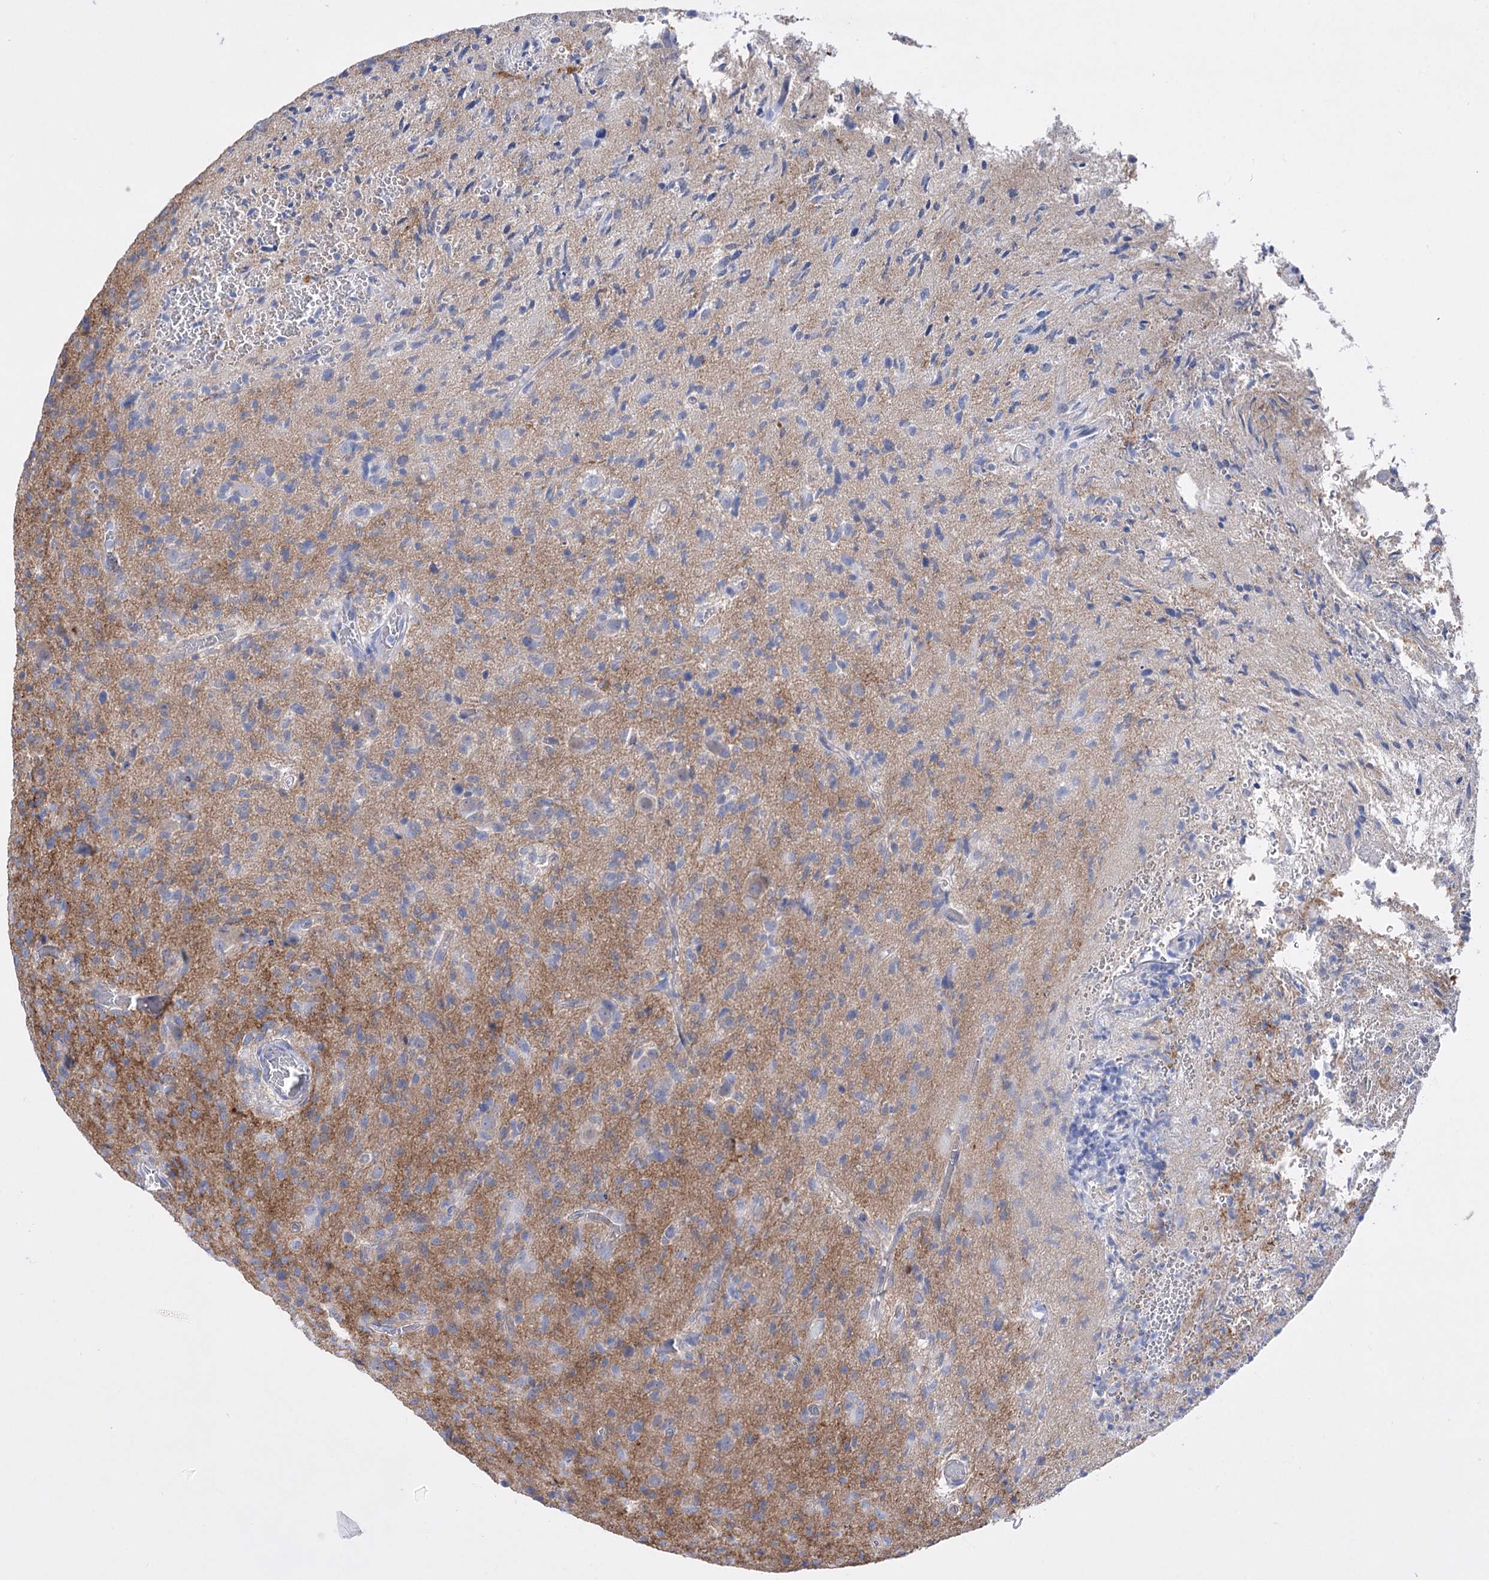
{"staining": {"intensity": "negative", "quantity": "none", "location": "none"}, "tissue": "glioma", "cell_type": "Tumor cells", "image_type": "cancer", "snomed": [{"axis": "morphology", "description": "Glioma, malignant, High grade"}, {"axis": "topography", "description": "Brain"}], "caption": "The immunohistochemistry (IHC) histopathology image has no significant expression in tumor cells of malignant high-grade glioma tissue.", "gene": "LRRC34", "patient": {"sex": "female", "age": 57}}